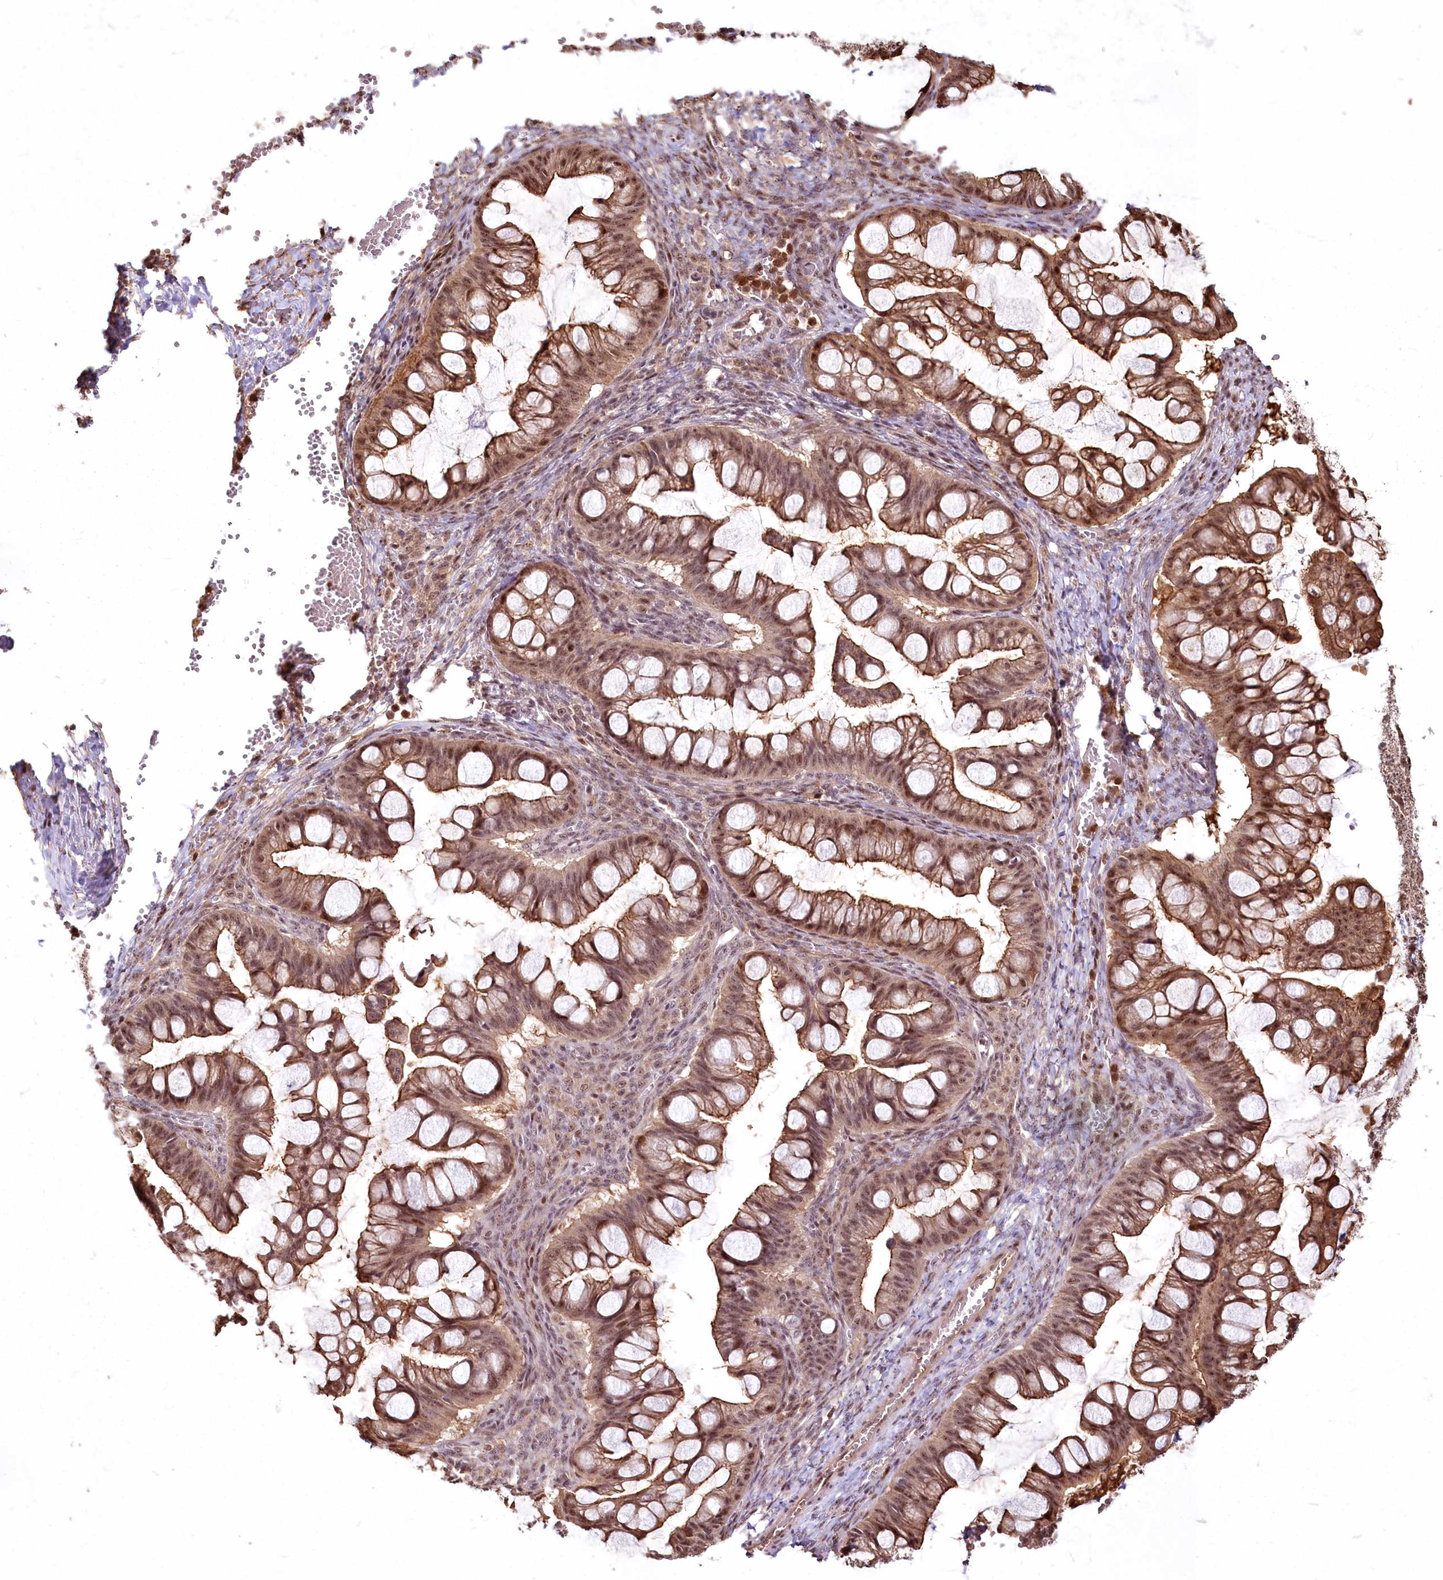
{"staining": {"intensity": "moderate", "quantity": ">75%", "location": "cytoplasmic/membranous,nuclear"}, "tissue": "ovarian cancer", "cell_type": "Tumor cells", "image_type": "cancer", "snomed": [{"axis": "morphology", "description": "Cystadenocarcinoma, mucinous, NOS"}, {"axis": "topography", "description": "Ovary"}], "caption": "Immunohistochemistry (IHC) staining of ovarian mucinous cystadenocarcinoma, which displays medium levels of moderate cytoplasmic/membranous and nuclear positivity in approximately >75% of tumor cells indicating moderate cytoplasmic/membranous and nuclear protein expression. The staining was performed using DAB (brown) for protein detection and nuclei were counterstained in hematoxylin (blue).", "gene": "PYROXD1", "patient": {"sex": "female", "age": 73}}